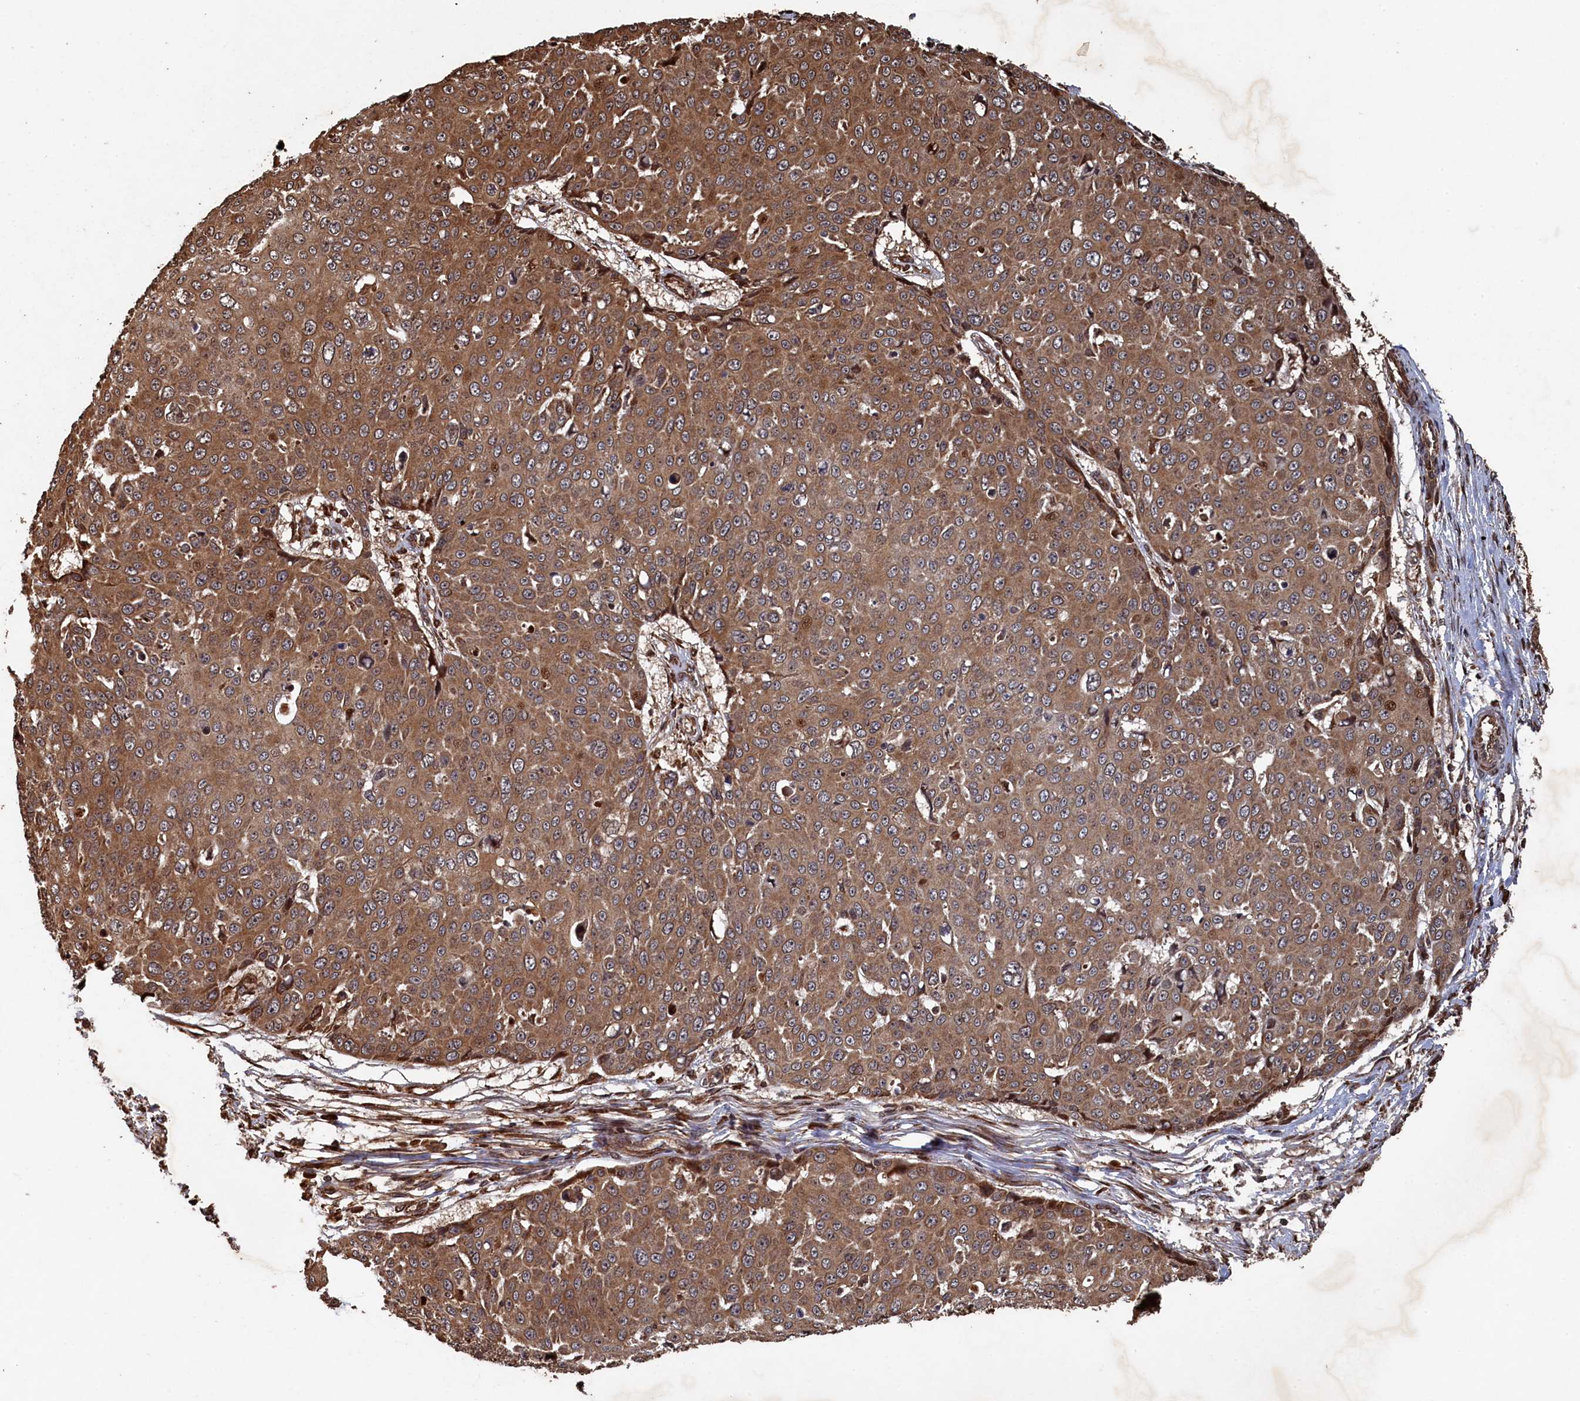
{"staining": {"intensity": "moderate", "quantity": ">75%", "location": "cytoplasmic/membranous"}, "tissue": "skin cancer", "cell_type": "Tumor cells", "image_type": "cancer", "snomed": [{"axis": "morphology", "description": "Squamous cell carcinoma, NOS"}, {"axis": "topography", "description": "Skin"}], "caption": "Moderate cytoplasmic/membranous protein expression is identified in about >75% of tumor cells in skin cancer (squamous cell carcinoma).", "gene": "PIGN", "patient": {"sex": "male", "age": 71}}